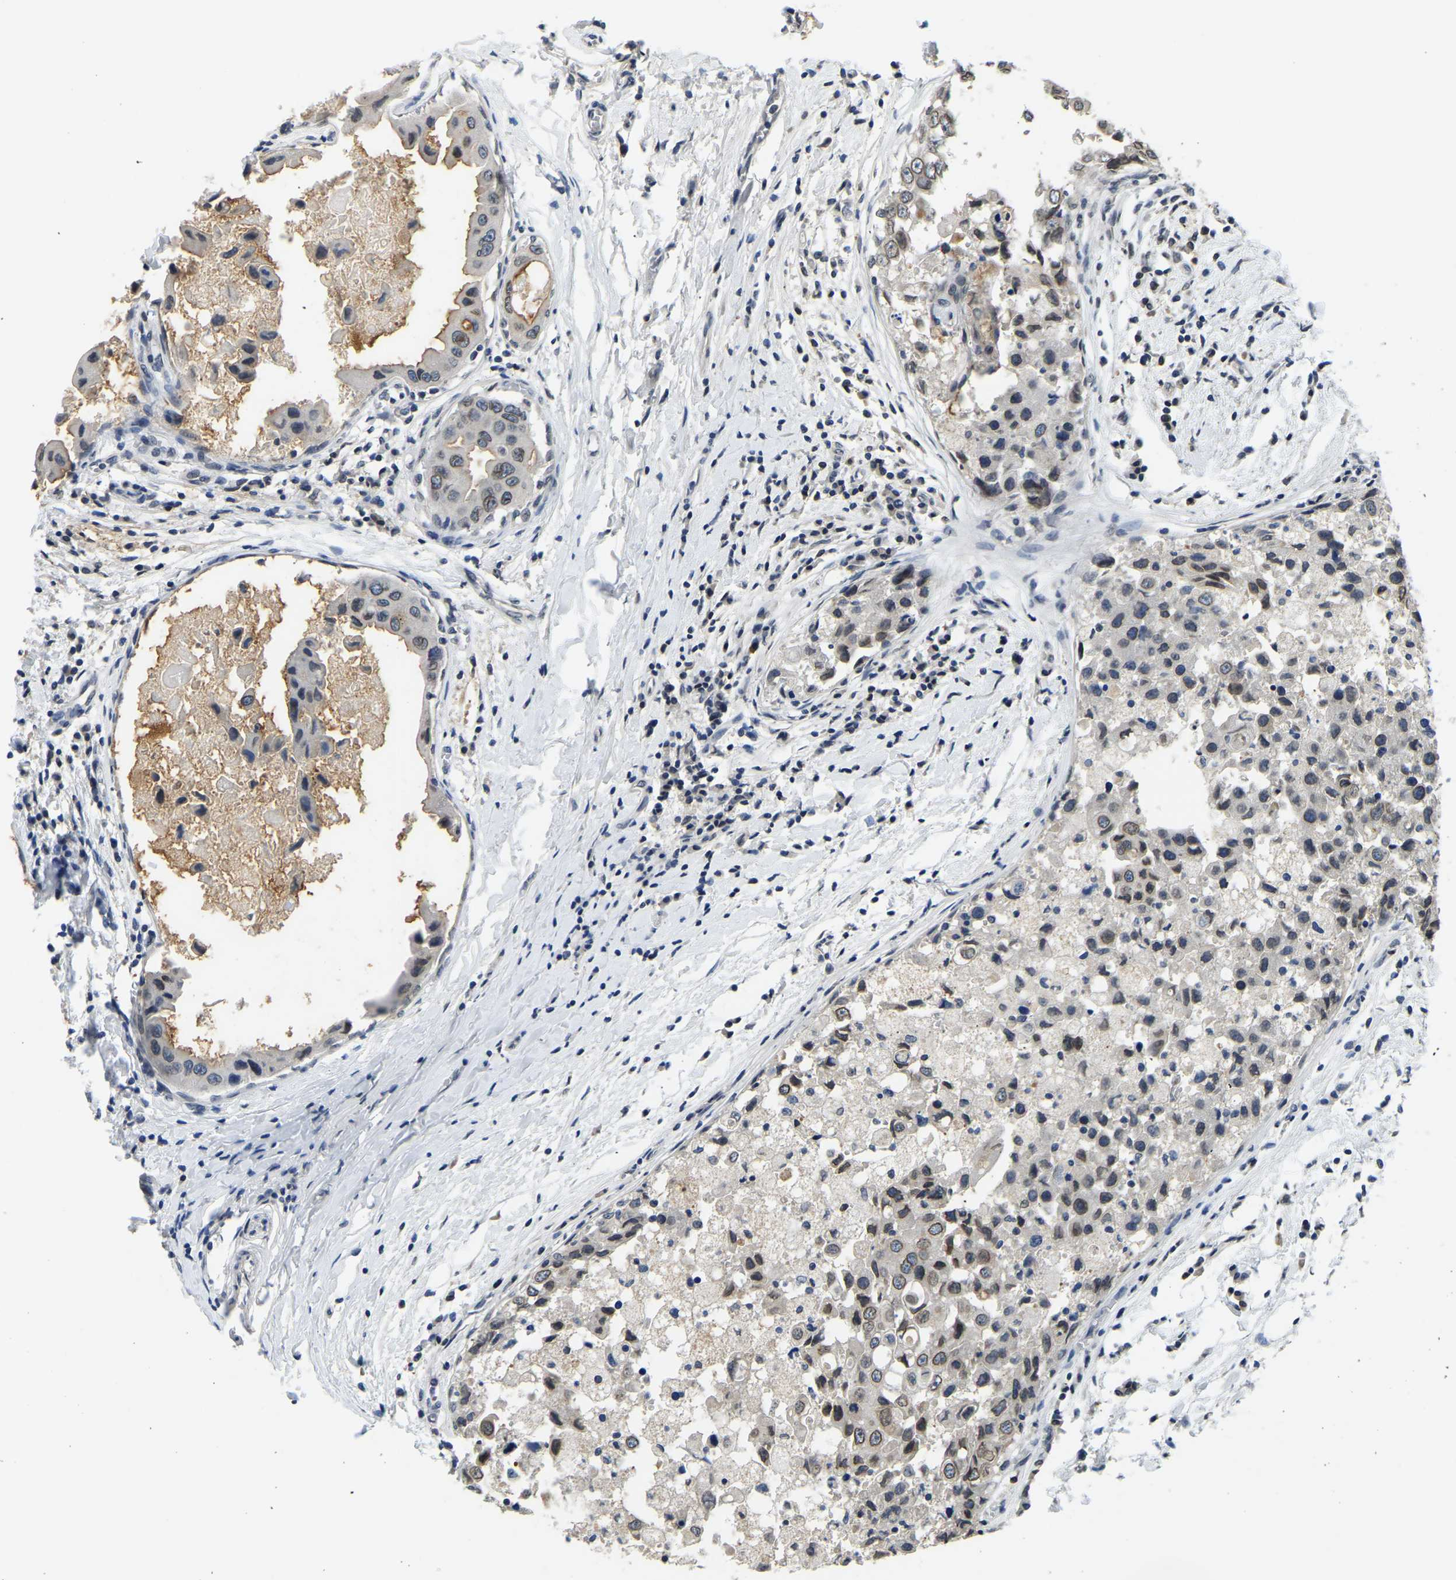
{"staining": {"intensity": "weak", "quantity": ">75%", "location": "cytoplasmic/membranous,nuclear"}, "tissue": "breast cancer", "cell_type": "Tumor cells", "image_type": "cancer", "snomed": [{"axis": "morphology", "description": "Duct carcinoma"}, {"axis": "topography", "description": "Breast"}], "caption": "This micrograph shows breast cancer stained with immunohistochemistry to label a protein in brown. The cytoplasmic/membranous and nuclear of tumor cells show weak positivity for the protein. Nuclei are counter-stained blue.", "gene": "RANBP2", "patient": {"sex": "female", "age": 27}}